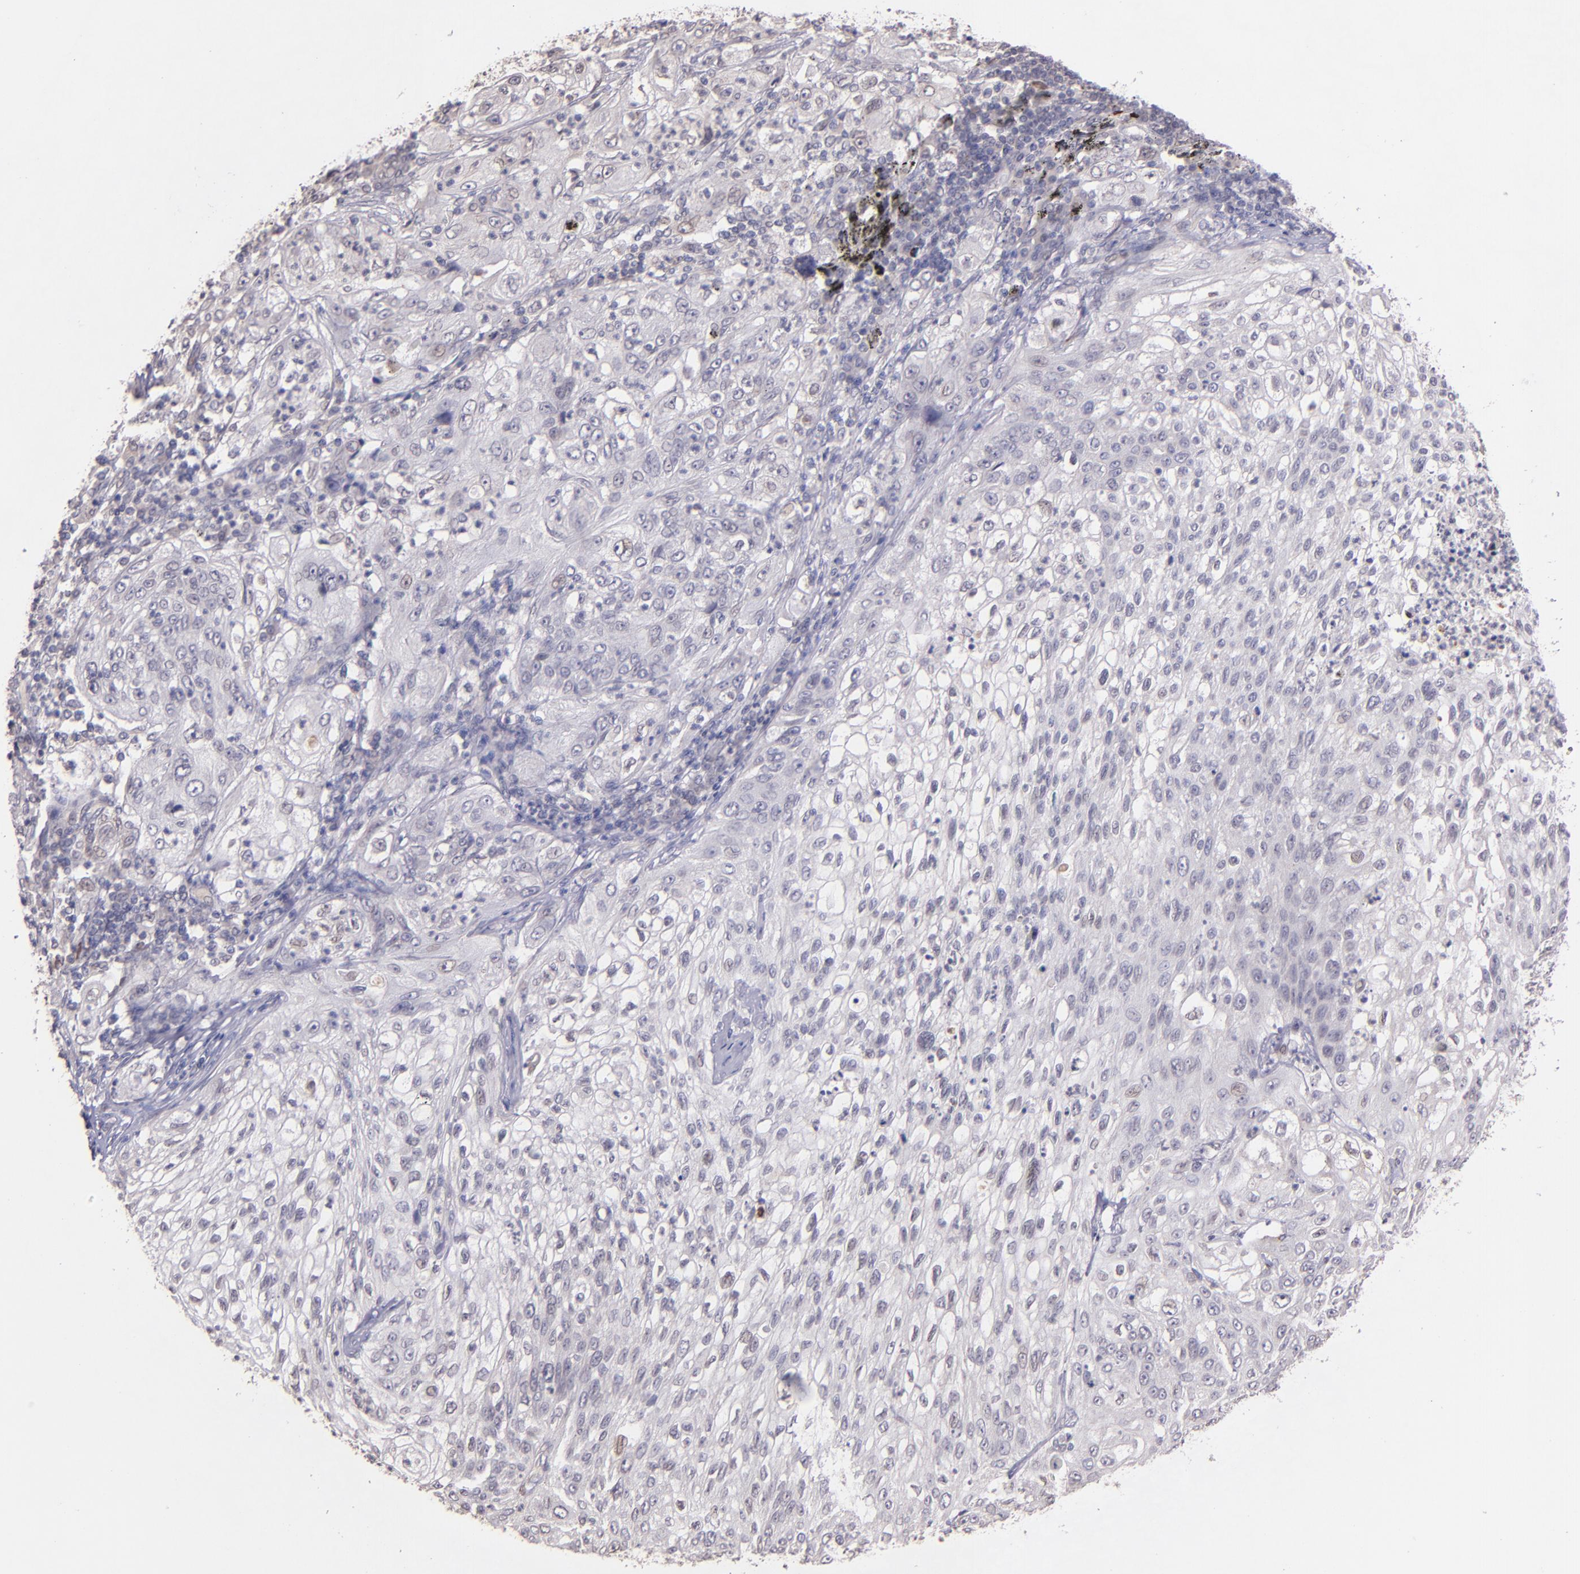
{"staining": {"intensity": "negative", "quantity": "none", "location": "none"}, "tissue": "lung cancer", "cell_type": "Tumor cells", "image_type": "cancer", "snomed": [{"axis": "morphology", "description": "Inflammation, NOS"}, {"axis": "morphology", "description": "Squamous cell carcinoma, NOS"}, {"axis": "topography", "description": "Lymph node"}, {"axis": "topography", "description": "Soft tissue"}, {"axis": "topography", "description": "Lung"}], "caption": "Immunohistochemistry of human lung cancer exhibits no staining in tumor cells.", "gene": "NUP62CL", "patient": {"sex": "male", "age": 66}}